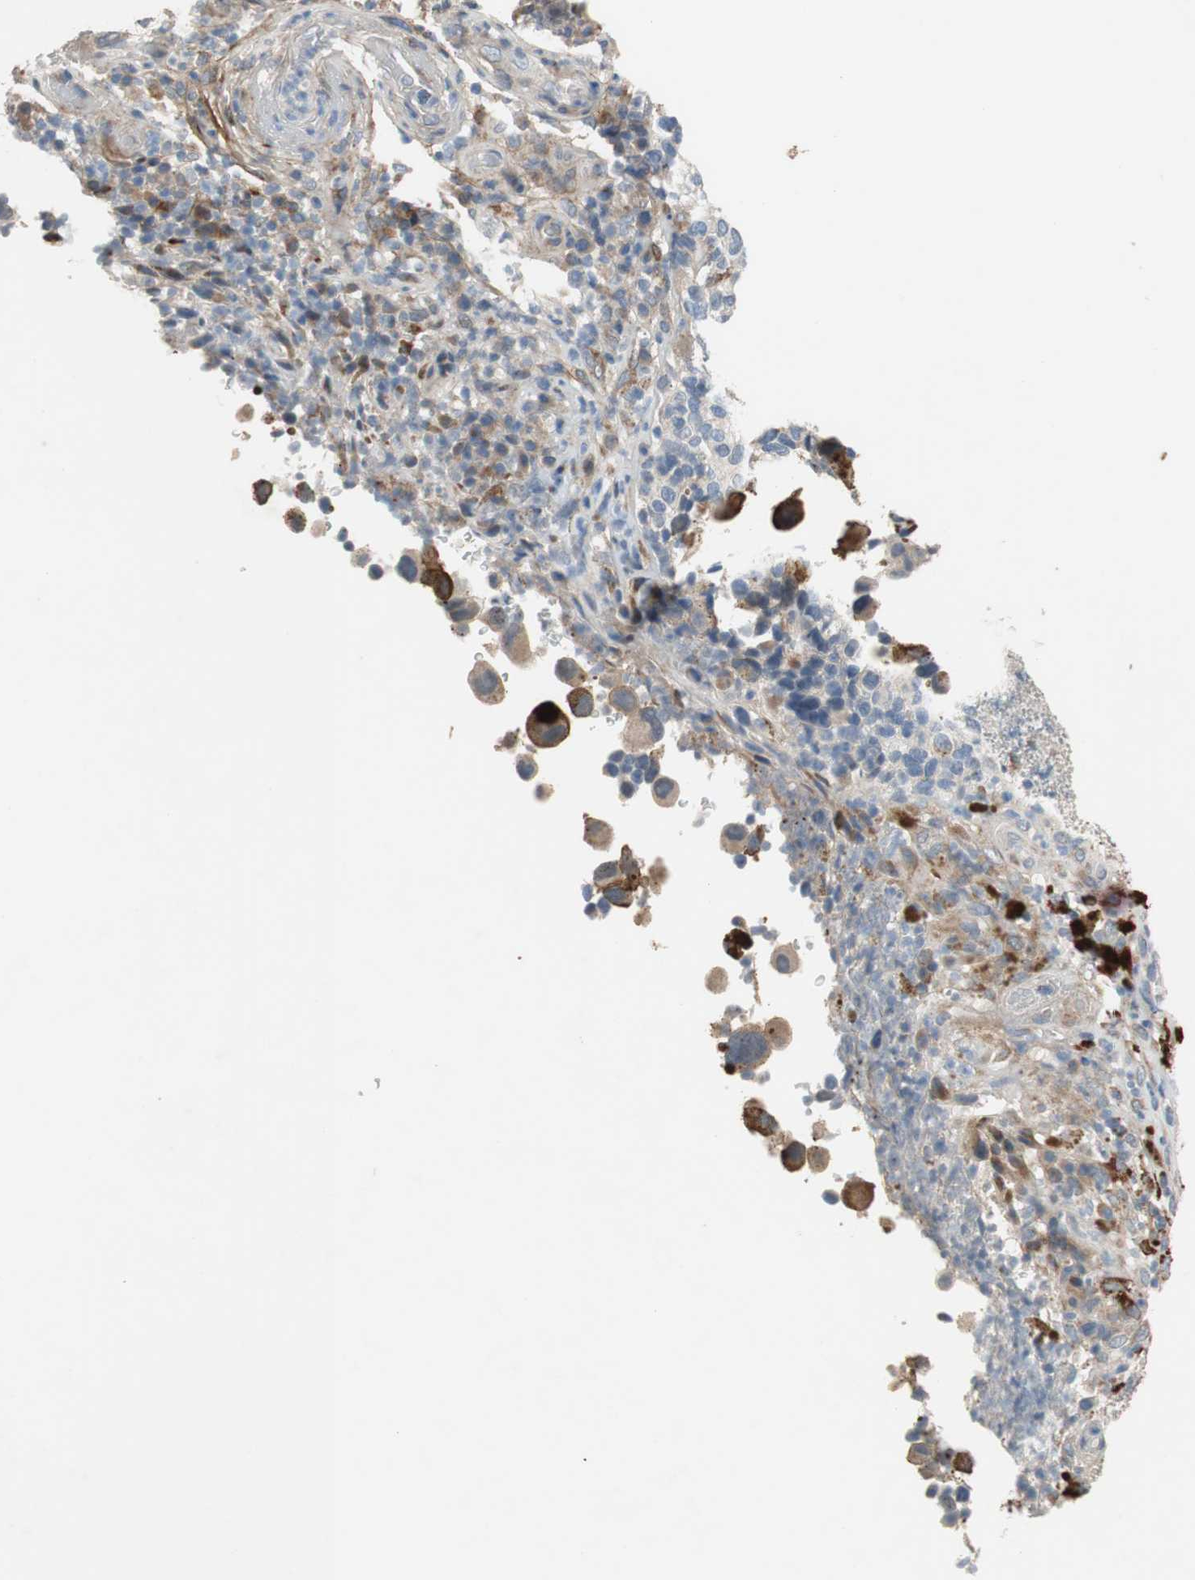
{"staining": {"intensity": "negative", "quantity": "none", "location": "none"}, "tissue": "melanoma", "cell_type": "Tumor cells", "image_type": "cancer", "snomed": [{"axis": "morphology", "description": "Malignant melanoma, NOS"}, {"axis": "topography", "description": "Skin"}], "caption": "Melanoma was stained to show a protein in brown. There is no significant expression in tumor cells.", "gene": "COL12A1", "patient": {"sex": "female", "age": 73}}